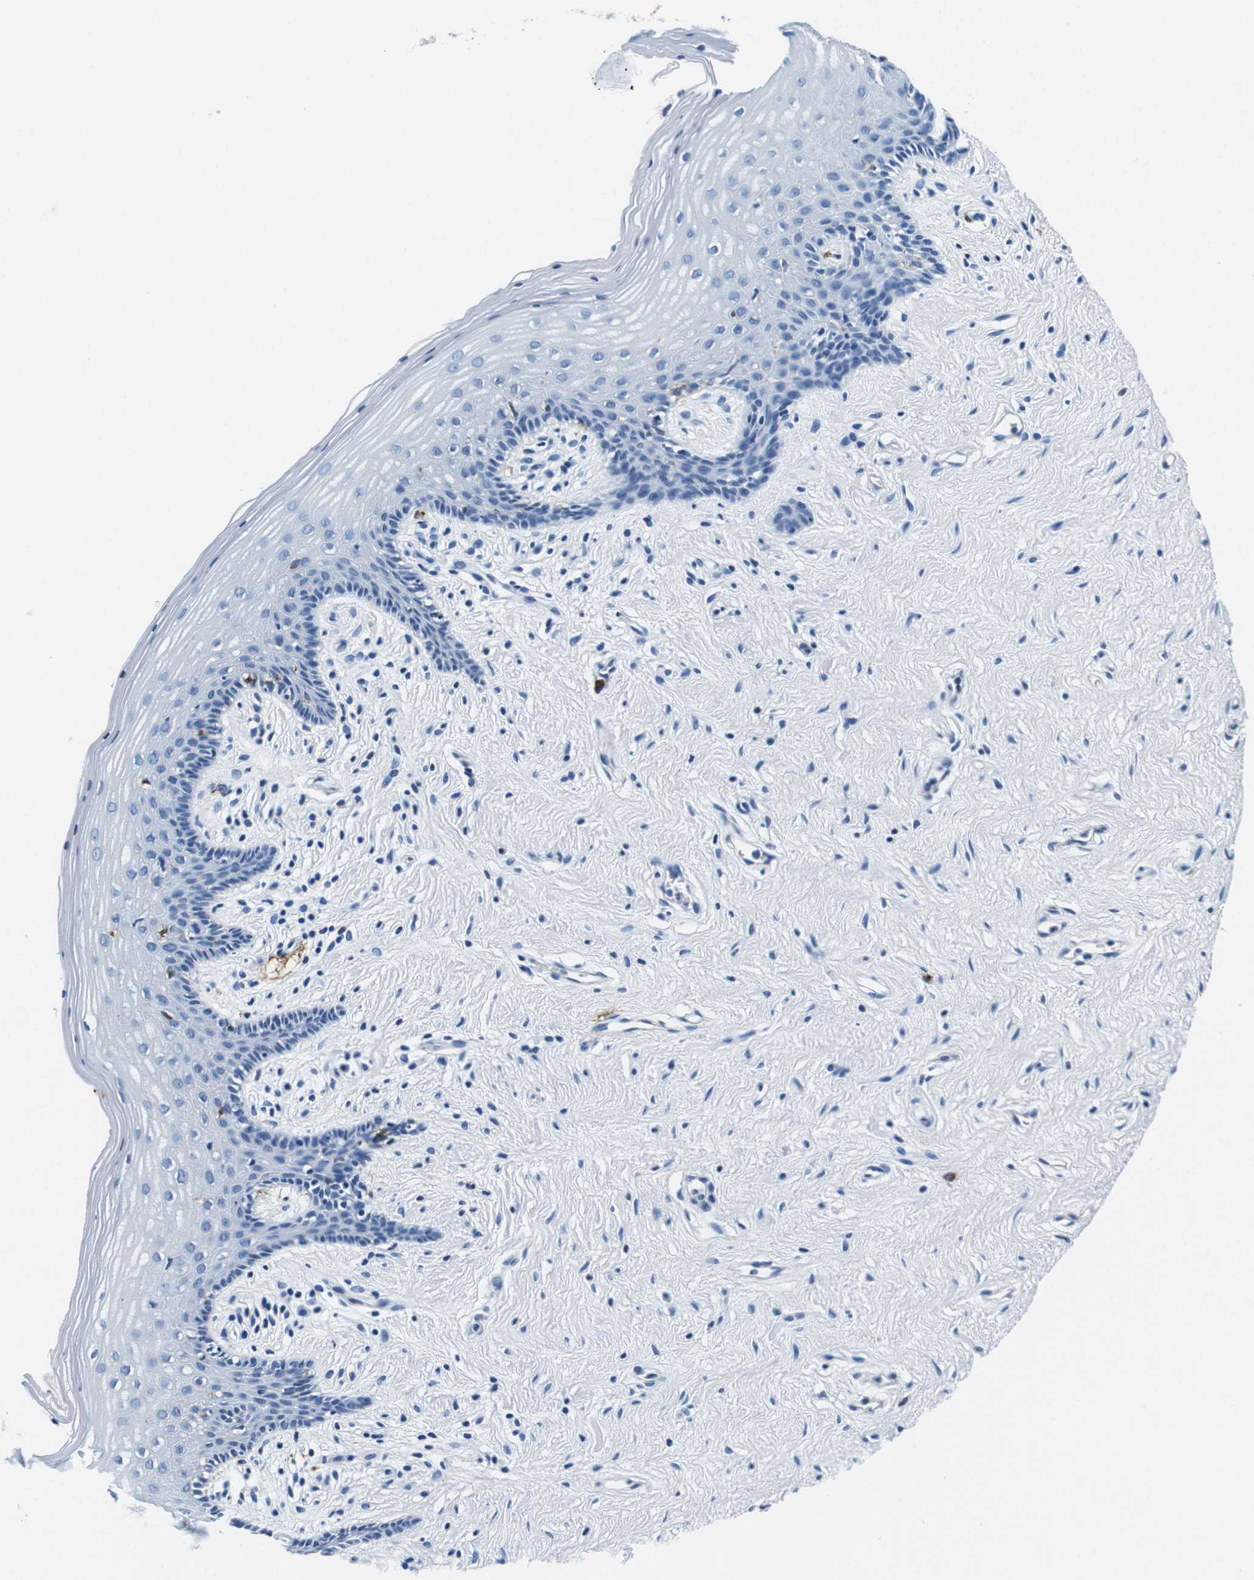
{"staining": {"intensity": "negative", "quantity": "none", "location": "none"}, "tissue": "vagina", "cell_type": "Squamous epithelial cells", "image_type": "normal", "snomed": [{"axis": "morphology", "description": "Normal tissue, NOS"}, {"axis": "topography", "description": "Vagina"}], "caption": "A high-resolution micrograph shows immunohistochemistry staining of unremarkable vagina, which demonstrates no significant staining in squamous epithelial cells. Brightfield microscopy of immunohistochemistry (IHC) stained with DAB (3,3'-diaminobenzidine) (brown) and hematoxylin (blue), captured at high magnification.", "gene": "HLA", "patient": {"sex": "female", "age": 44}}